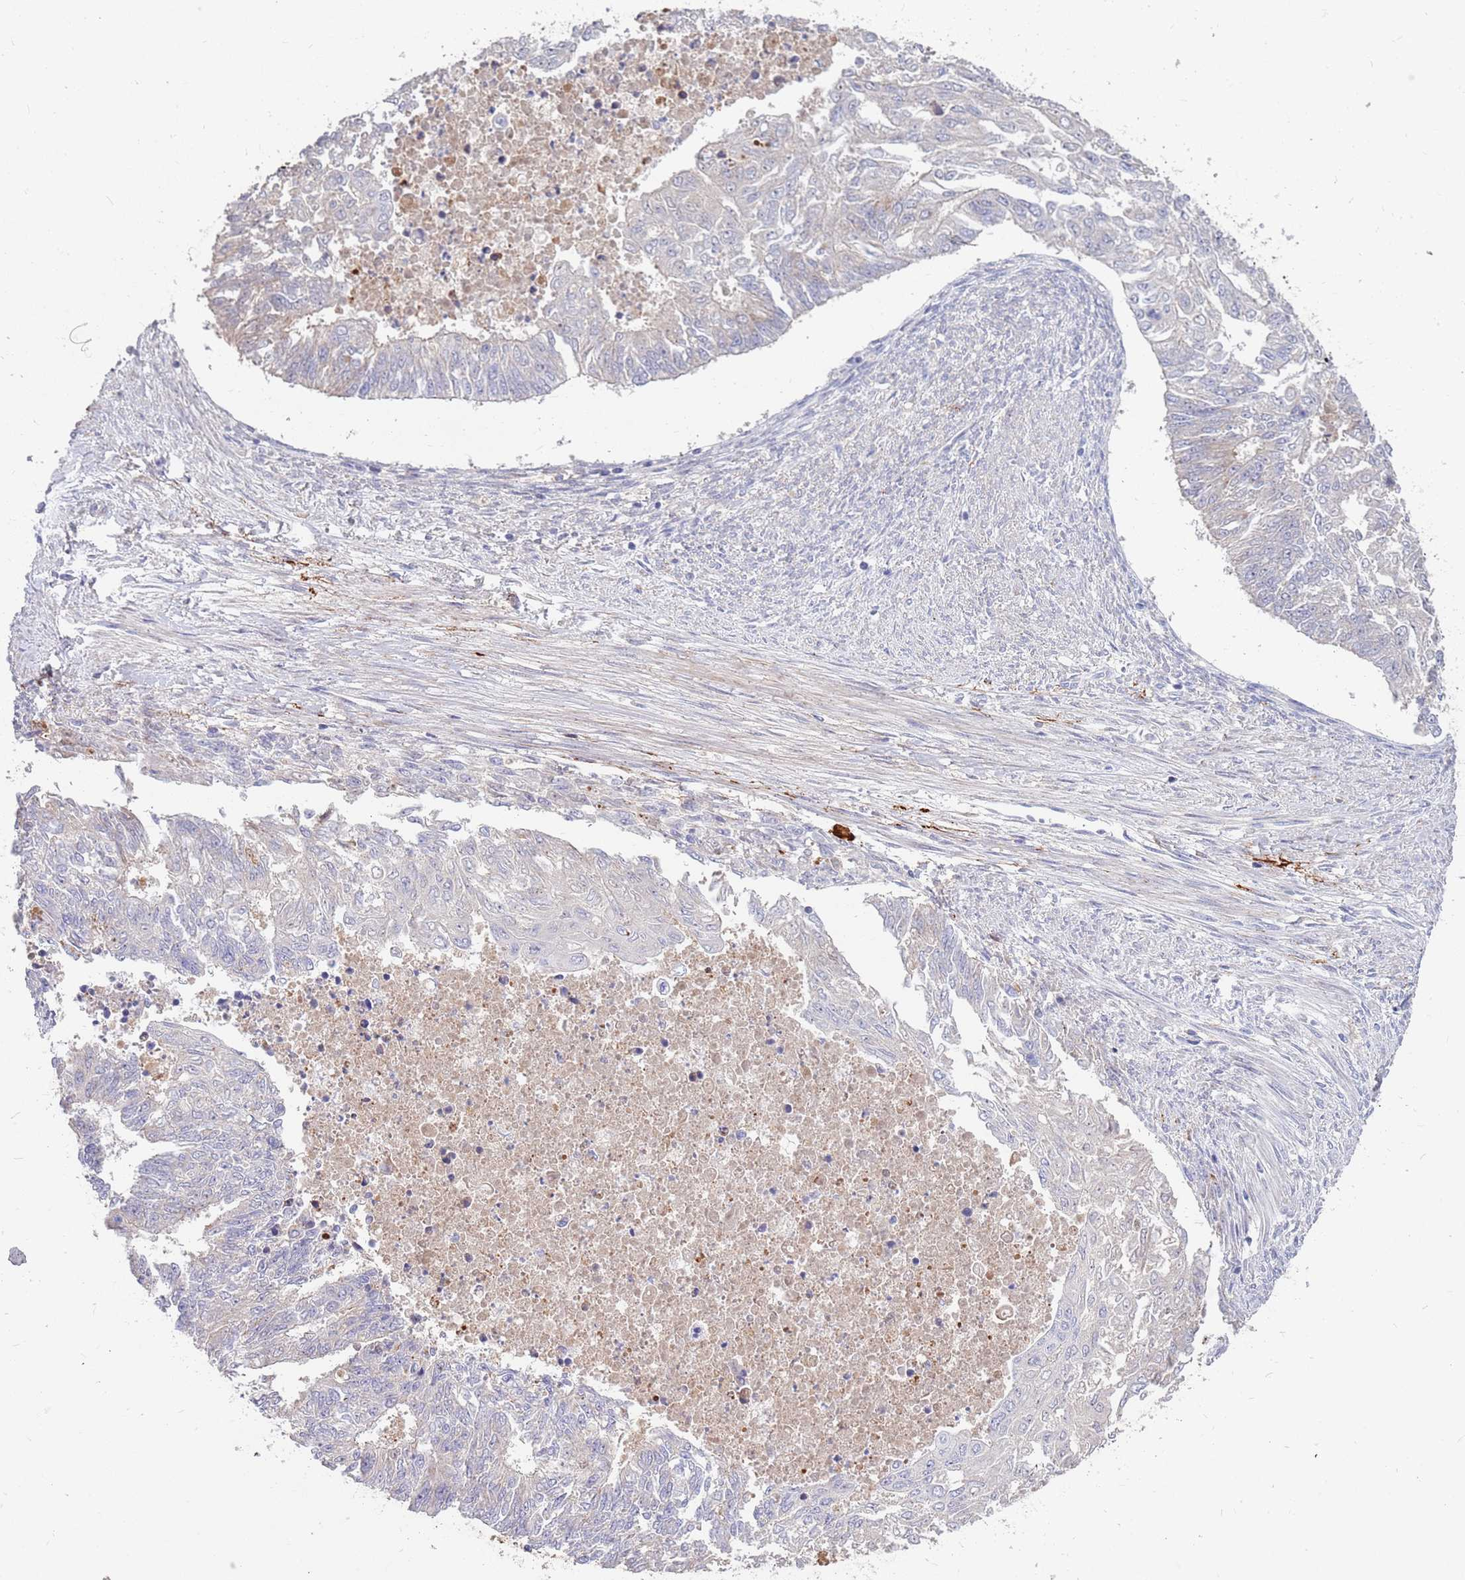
{"staining": {"intensity": "negative", "quantity": "none", "location": "none"}, "tissue": "endometrial cancer", "cell_type": "Tumor cells", "image_type": "cancer", "snomed": [{"axis": "morphology", "description": "Adenocarcinoma, NOS"}, {"axis": "topography", "description": "Endometrium"}], "caption": "There is no significant expression in tumor cells of endometrial adenocarcinoma.", "gene": "BORCS5", "patient": {"sex": "female", "age": 32}}